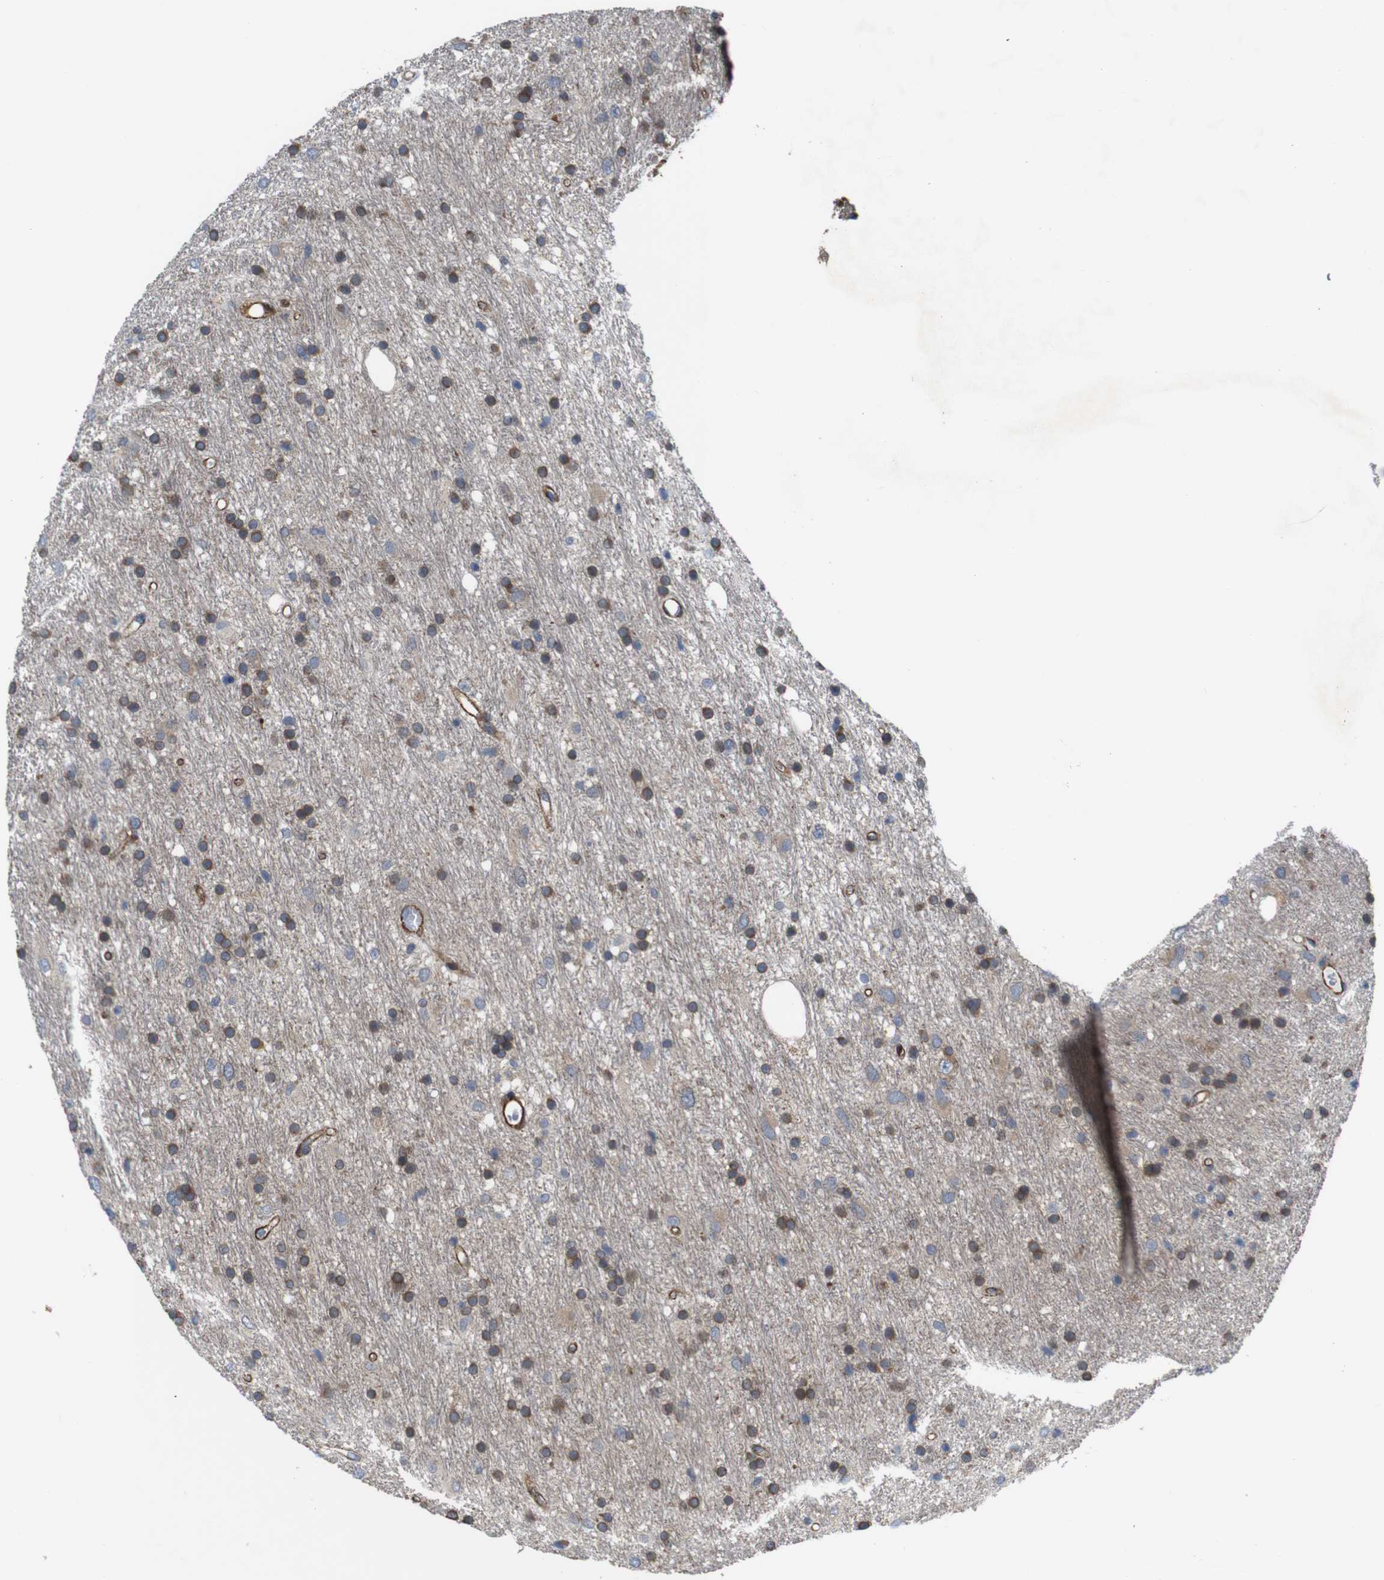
{"staining": {"intensity": "weak", "quantity": ">75%", "location": "cytoplasmic/membranous"}, "tissue": "glioma", "cell_type": "Tumor cells", "image_type": "cancer", "snomed": [{"axis": "morphology", "description": "Glioma, malignant, Low grade"}, {"axis": "topography", "description": "Brain"}], "caption": "This image displays glioma stained with immunohistochemistry to label a protein in brown. The cytoplasmic/membranous of tumor cells show weak positivity for the protein. Nuclei are counter-stained blue.", "gene": "GGT7", "patient": {"sex": "male", "age": 77}}